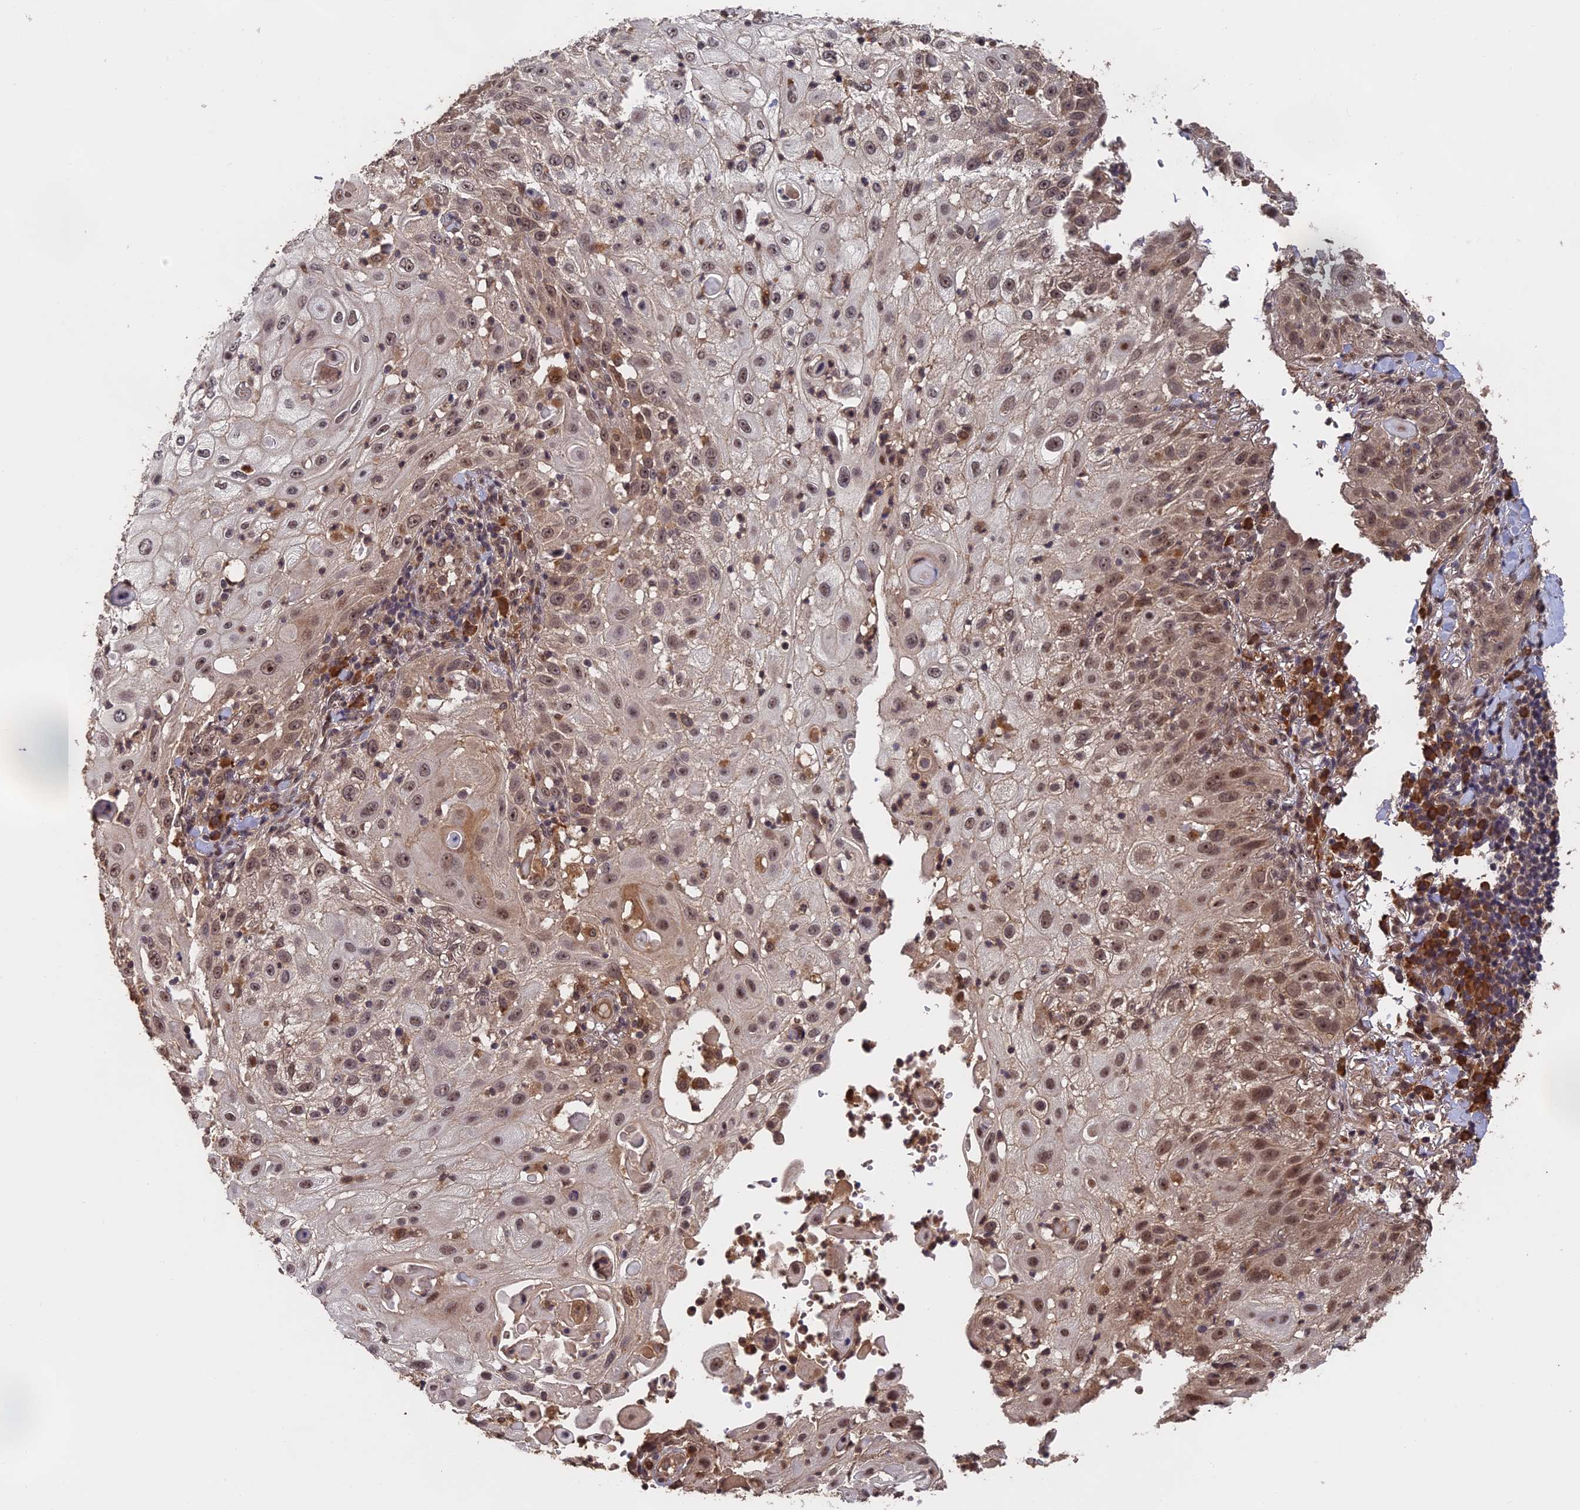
{"staining": {"intensity": "moderate", "quantity": ">75%", "location": "nuclear"}, "tissue": "skin cancer", "cell_type": "Tumor cells", "image_type": "cancer", "snomed": [{"axis": "morphology", "description": "Squamous cell carcinoma, NOS"}, {"axis": "topography", "description": "Skin"}], "caption": "Immunohistochemistry (IHC) staining of skin squamous cell carcinoma, which reveals medium levels of moderate nuclear positivity in approximately >75% of tumor cells indicating moderate nuclear protein expression. The staining was performed using DAB (3,3'-diaminobenzidine) (brown) for protein detection and nuclei were counterstained in hematoxylin (blue).", "gene": "OSBPL1A", "patient": {"sex": "female", "age": 44}}